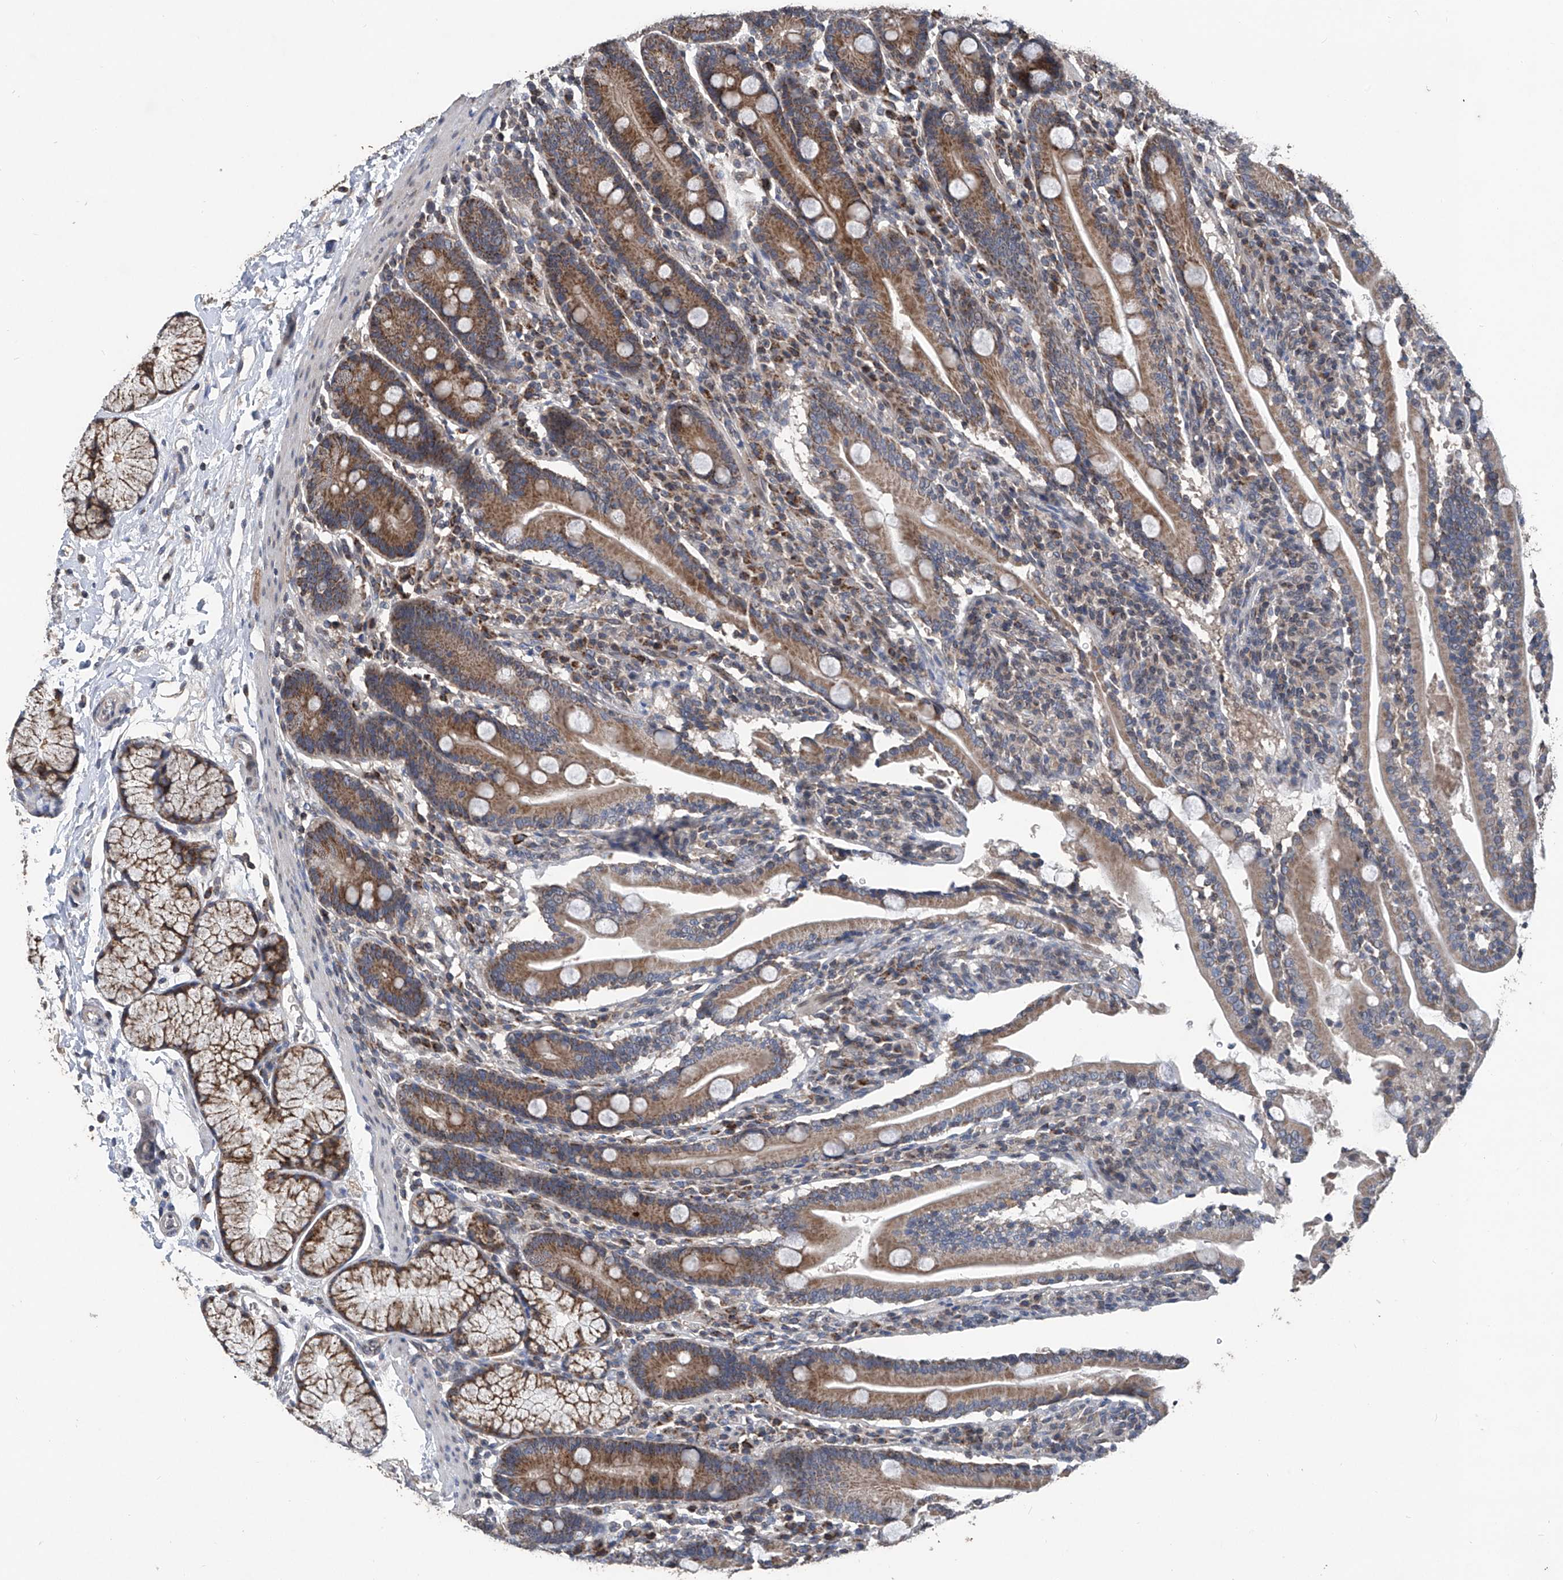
{"staining": {"intensity": "moderate", "quantity": ">75%", "location": "cytoplasmic/membranous"}, "tissue": "duodenum", "cell_type": "Glandular cells", "image_type": "normal", "snomed": [{"axis": "morphology", "description": "Normal tissue, NOS"}, {"axis": "topography", "description": "Duodenum"}], "caption": "Human duodenum stained for a protein (brown) exhibits moderate cytoplasmic/membranous positive staining in about >75% of glandular cells.", "gene": "BCKDHB", "patient": {"sex": "male", "age": 35}}